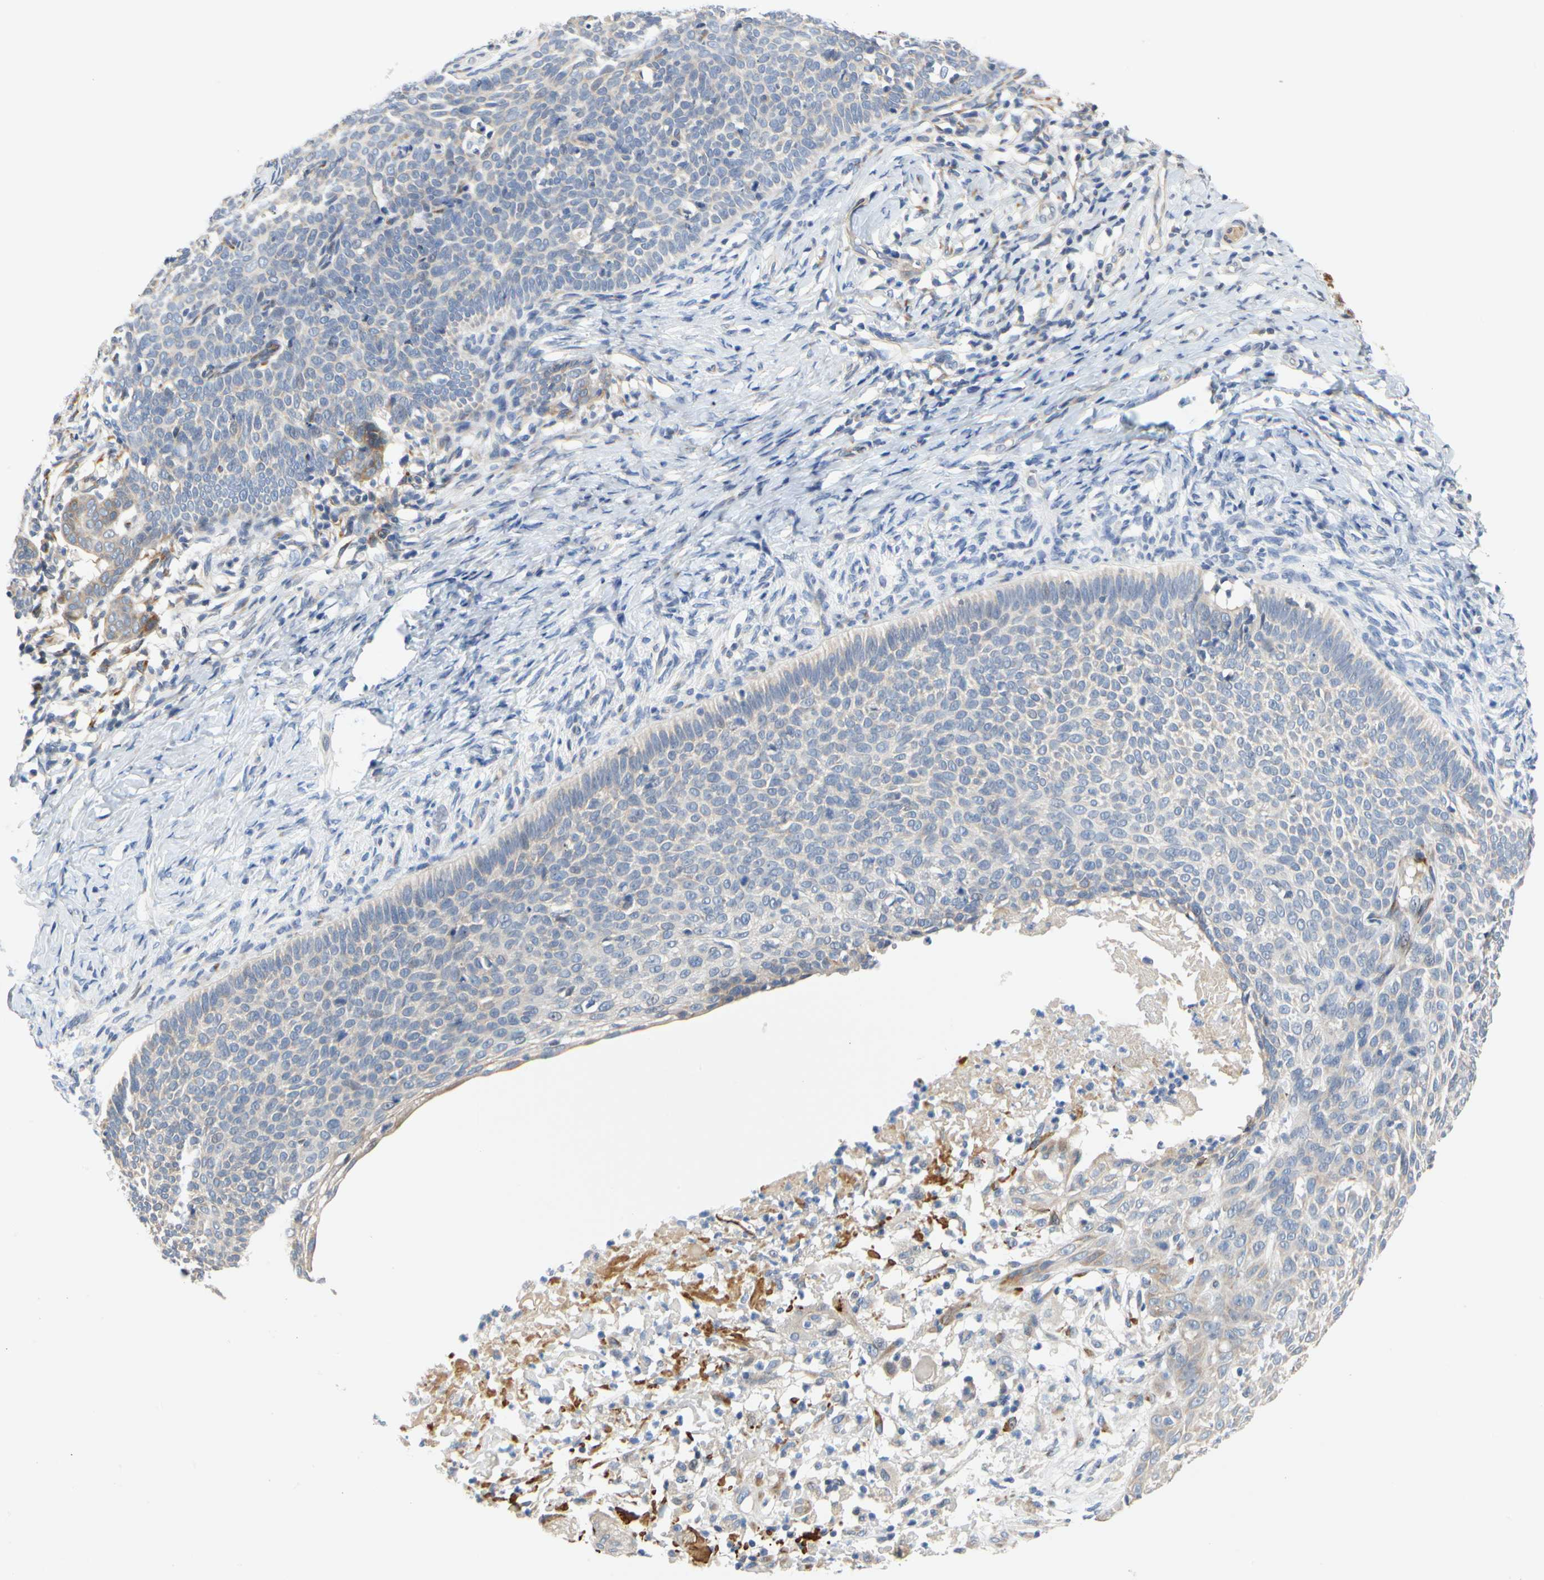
{"staining": {"intensity": "weak", "quantity": "<25%", "location": "cytoplasmic/membranous"}, "tissue": "skin cancer", "cell_type": "Tumor cells", "image_type": "cancer", "snomed": [{"axis": "morphology", "description": "Normal tissue, NOS"}, {"axis": "morphology", "description": "Basal cell carcinoma"}, {"axis": "topography", "description": "Skin"}], "caption": "Photomicrograph shows no protein expression in tumor cells of skin cancer tissue.", "gene": "ZNF236", "patient": {"sex": "male", "age": 87}}